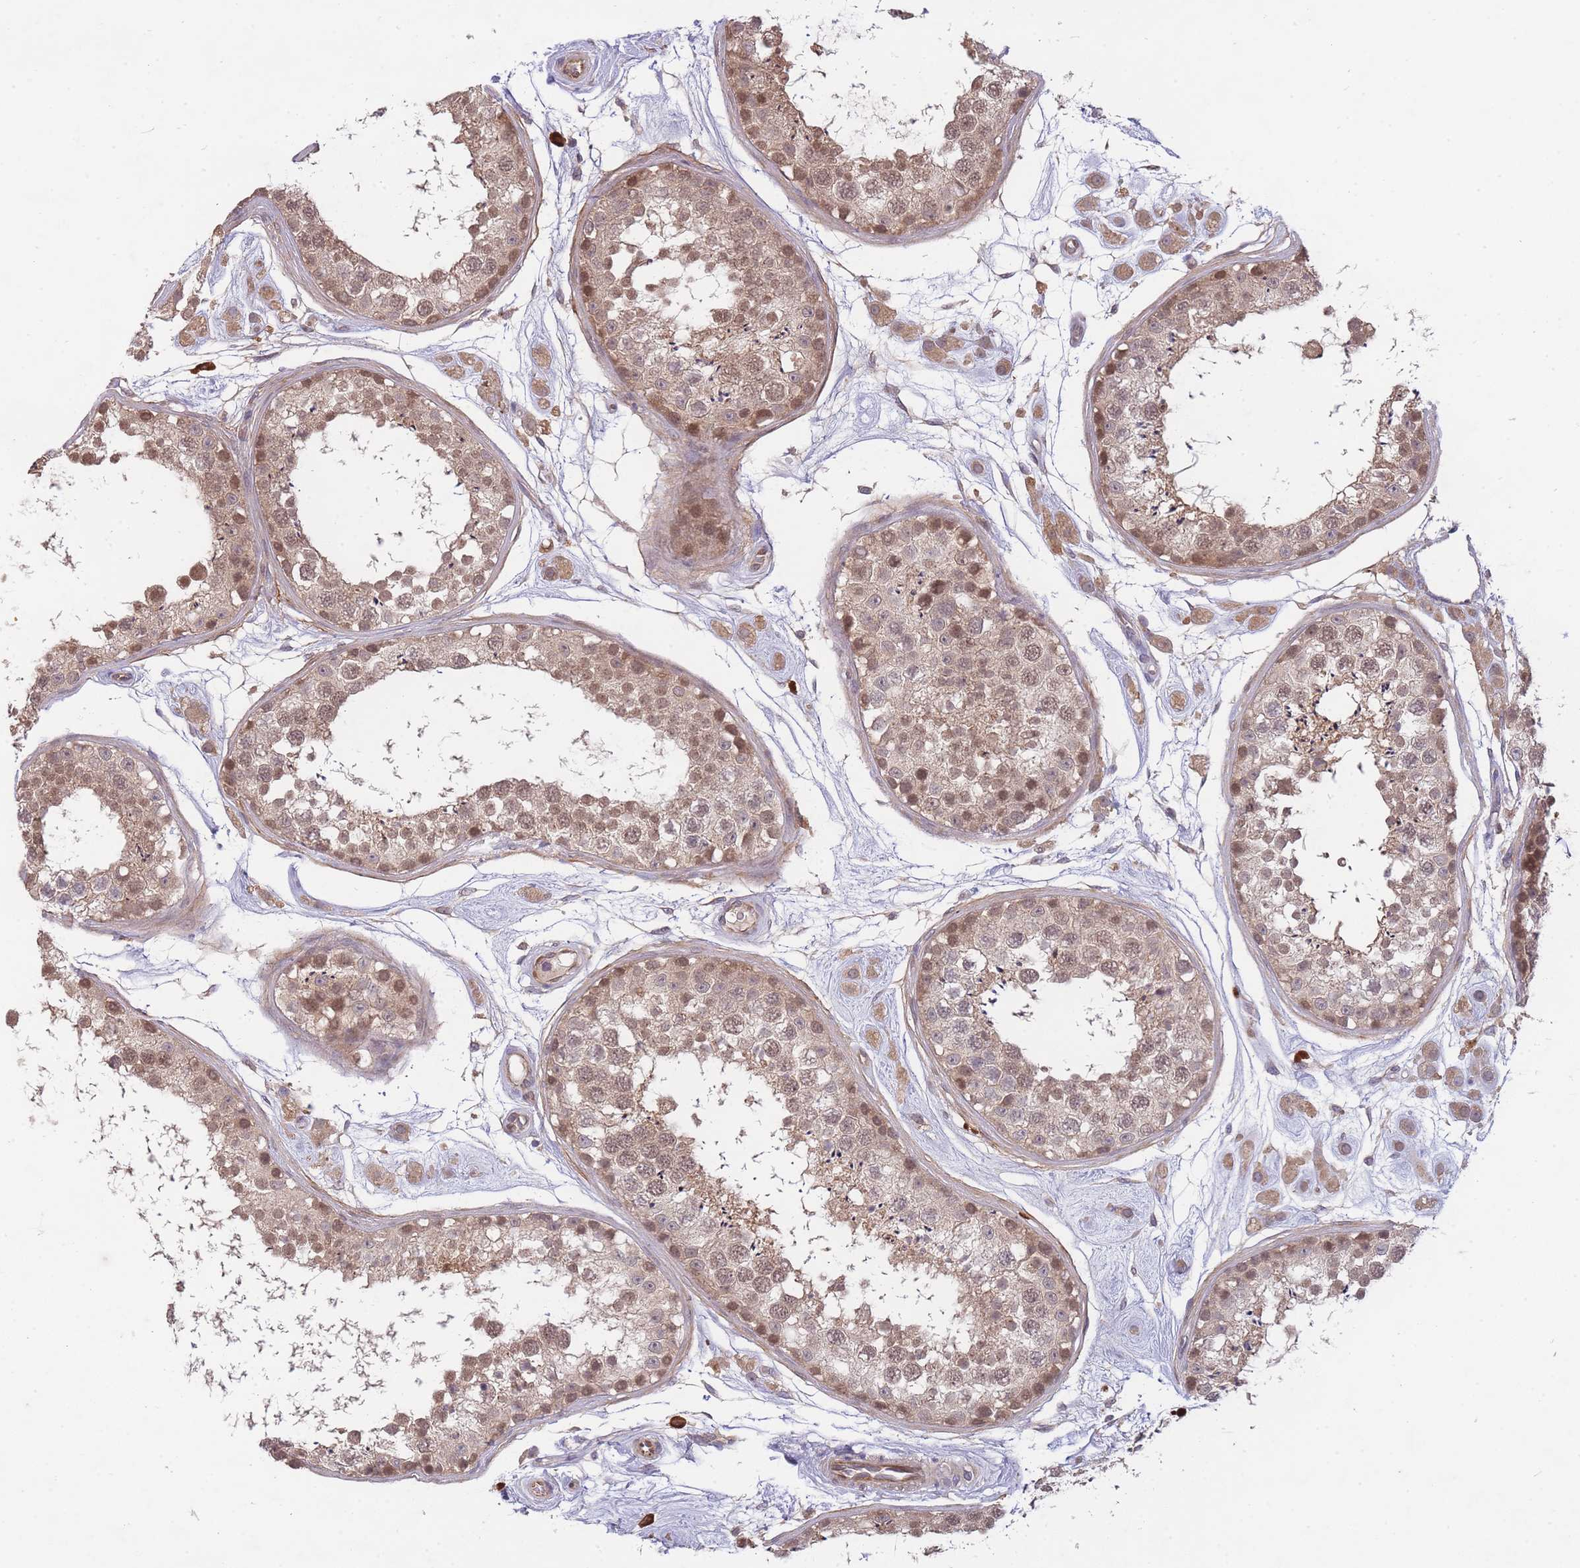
{"staining": {"intensity": "moderate", "quantity": "25%-75%", "location": "nuclear"}, "tissue": "testis", "cell_type": "Cells in seminiferous ducts", "image_type": "normal", "snomed": [{"axis": "morphology", "description": "Normal tissue, NOS"}, {"axis": "topography", "description": "Testis"}], "caption": "Moderate nuclear protein staining is identified in about 25%-75% of cells in seminiferous ducts in testis.", "gene": "SMC6", "patient": {"sex": "male", "age": 25}}